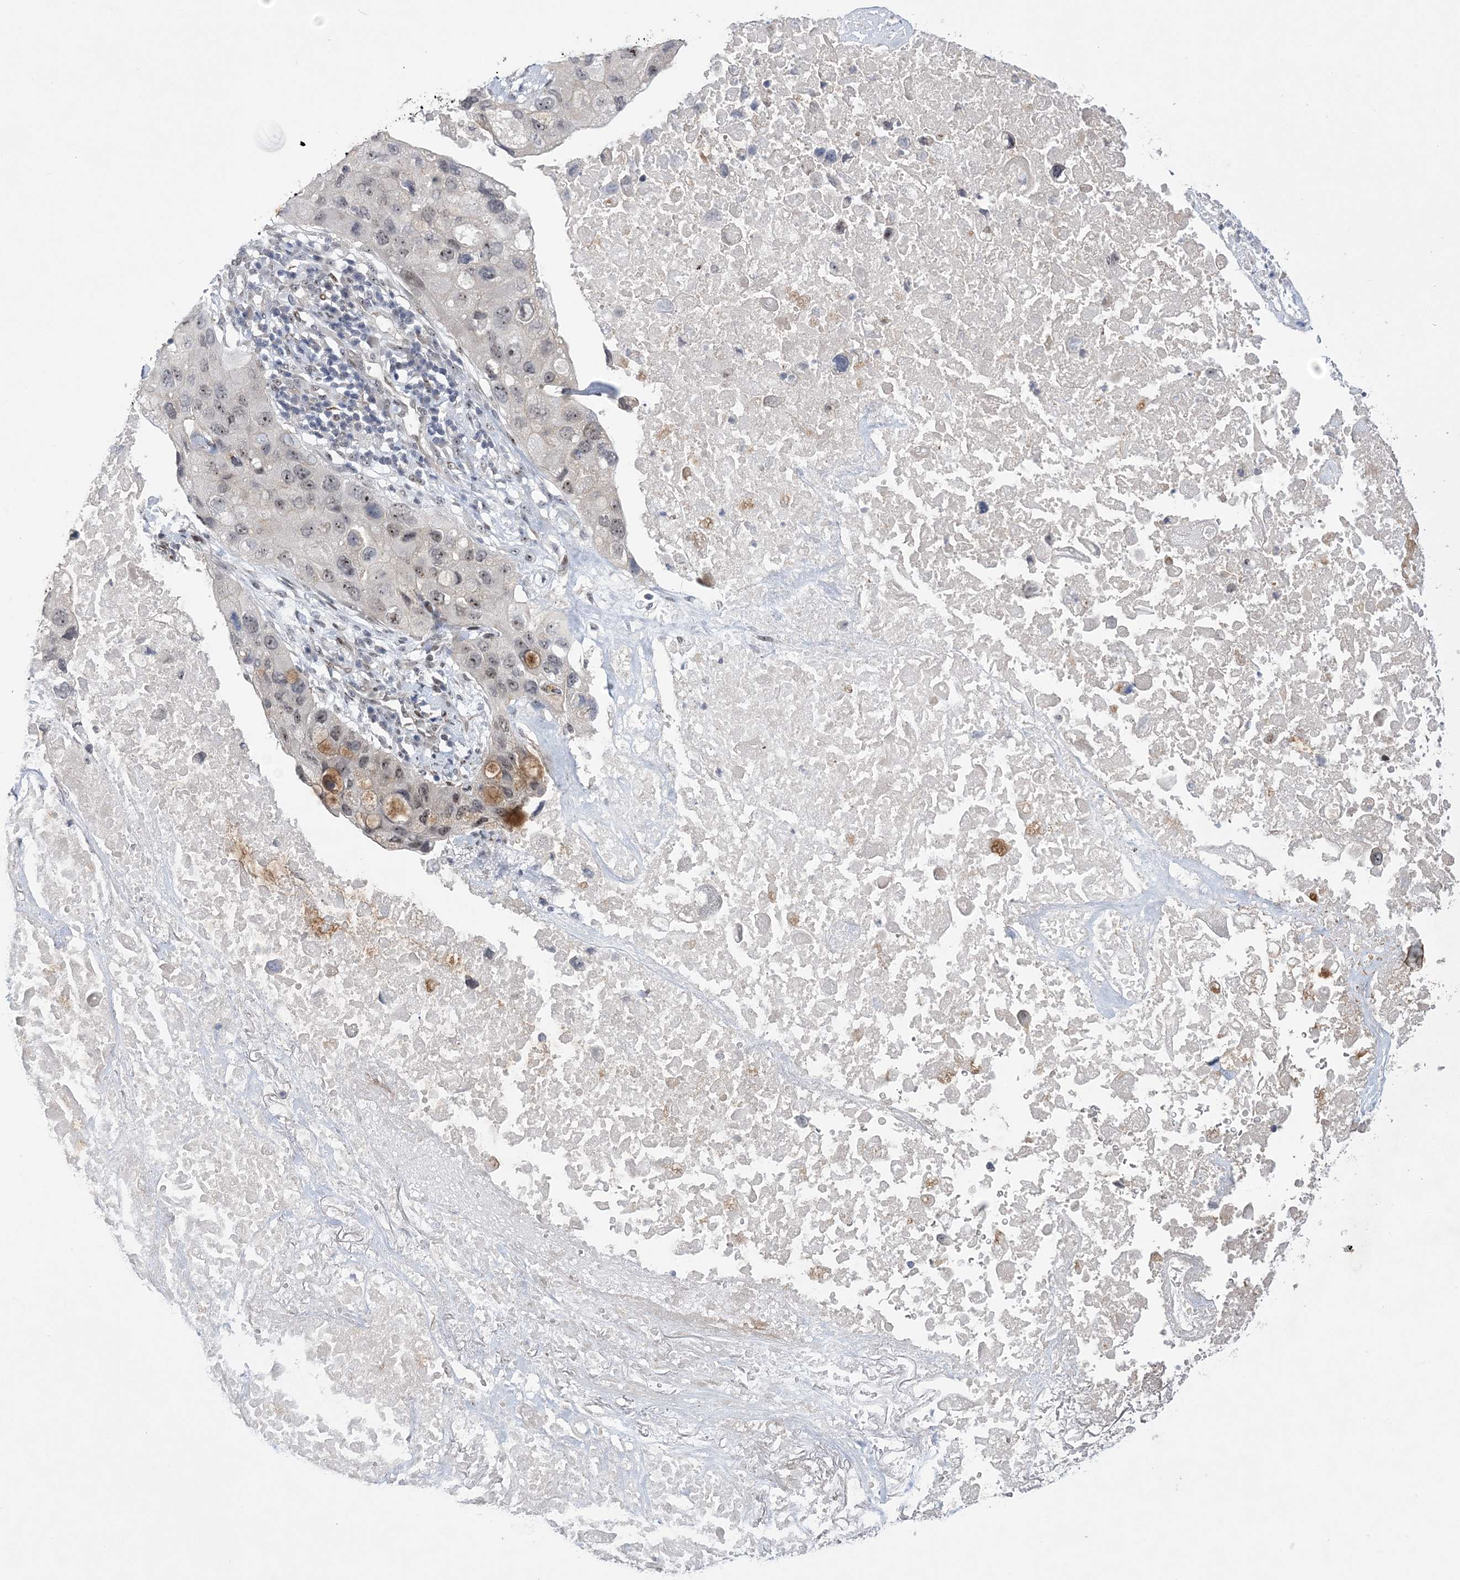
{"staining": {"intensity": "negative", "quantity": "none", "location": "none"}, "tissue": "lung cancer", "cell_type": "Tumor cells", "image_type": "cancer", "snomed": [{"axis": "morphology", "description": "Squamous cell carcinoma, NOS"}, {"axis": "topography", "description": "Lung"}], "caption": "High magnification brightfield microscopy of lung cancer (squamous cell carcinoma) stained with DAB (brown) and counterstained with hematoxylin (blue): tumor cells show no significant staining.", "gene": "HOMEZ", "patient": {"sex": "female", "age": 73}}